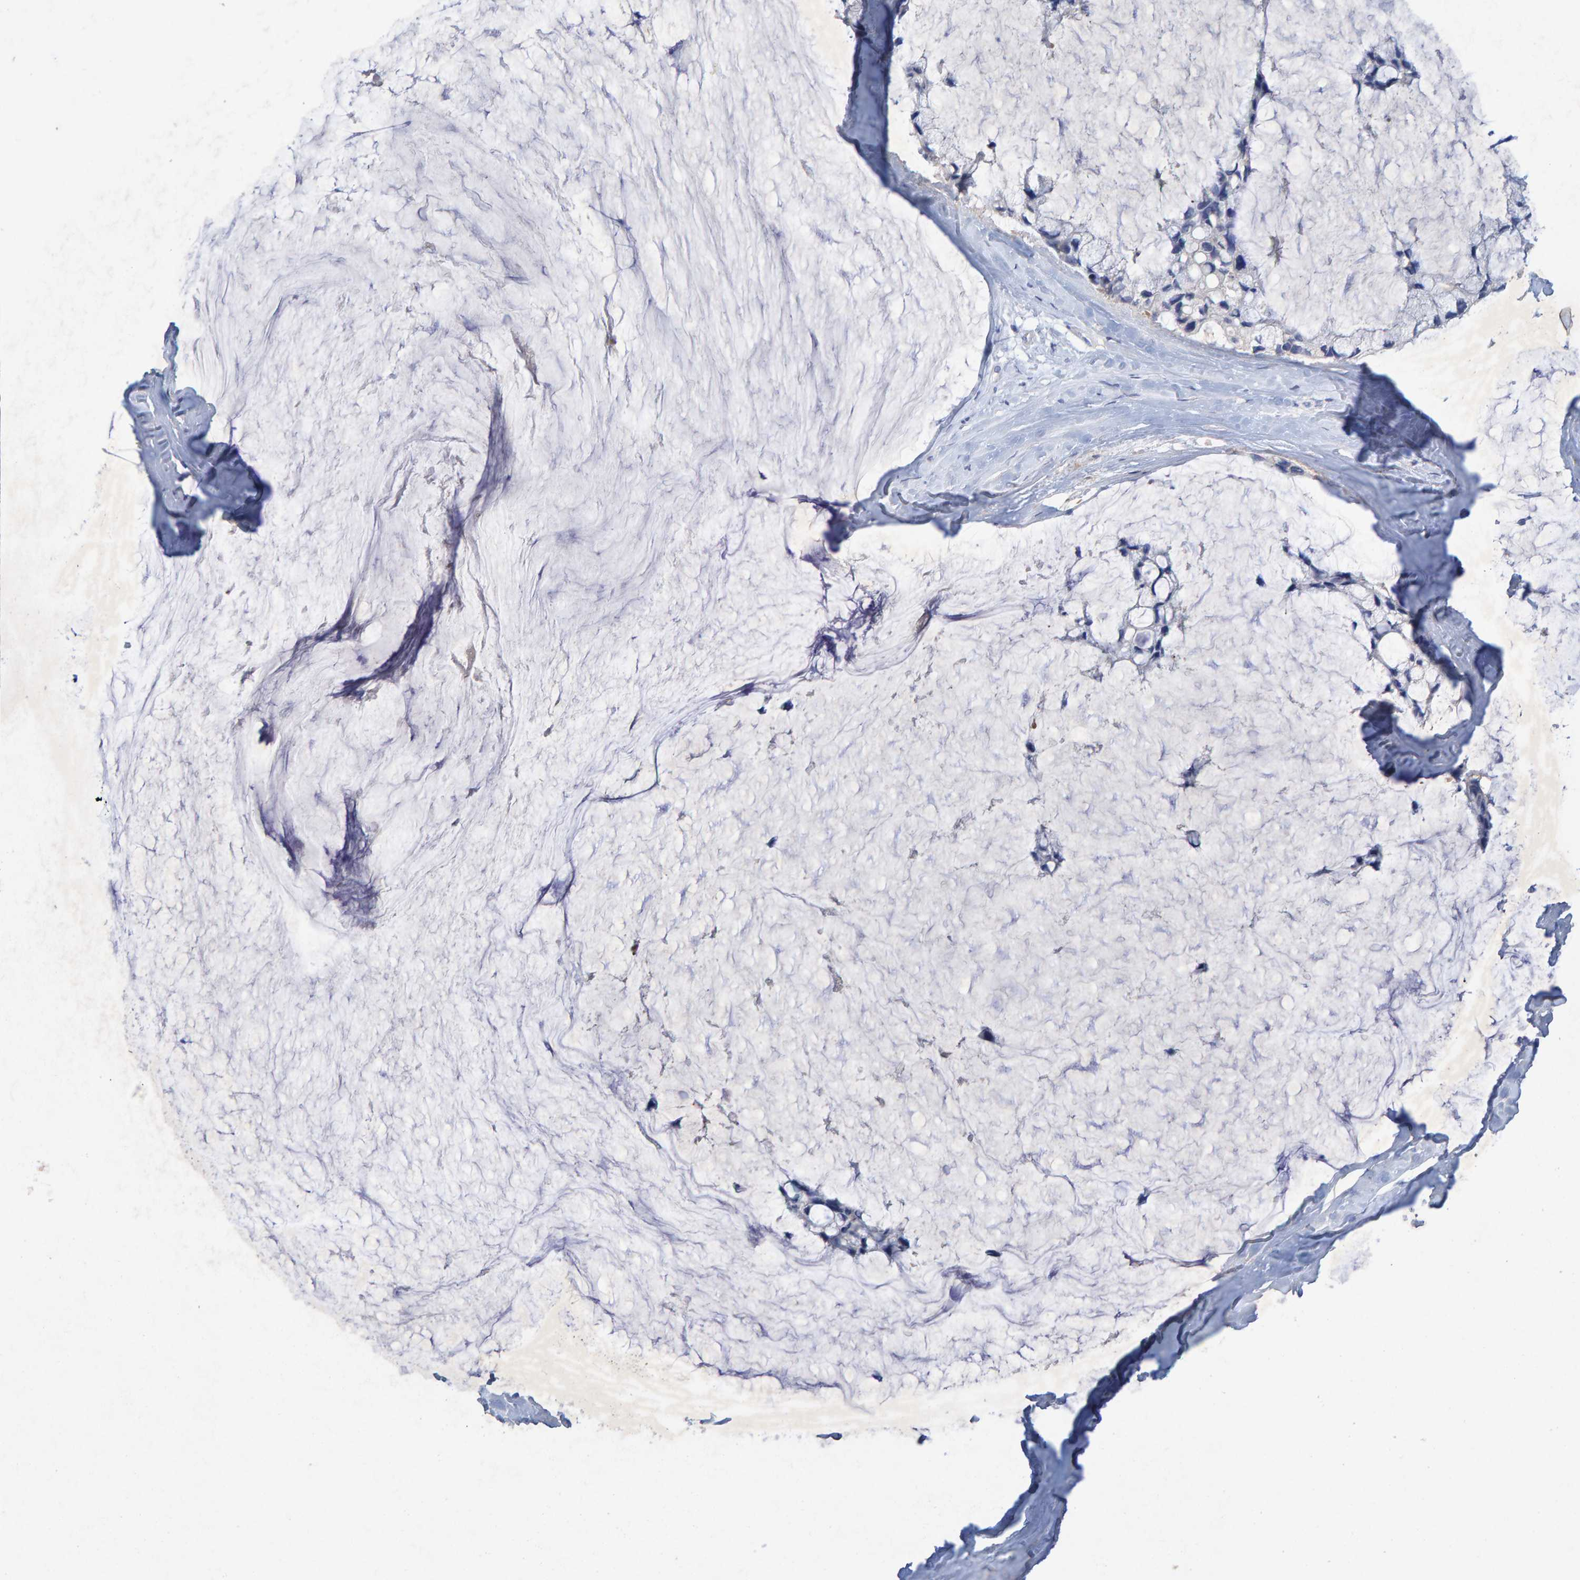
{"staining": {"intensity": "negative", "quantity": "none", "location": "none"}, "tissue": "ovarian cancer", "cell_type": "Tumor cells", "image_type": "cancer", "snomed": [{"axis": "morphology", "description": "Cystadenocarcinoma, mucinous, NOS"}, {"axis": "topography", "description": "Ovary"}], "caption": "The image displays no staining of tumor cells in ovarian cancer.", "gene": "CTH", "patient": {"sex": "female", "age": 39}}